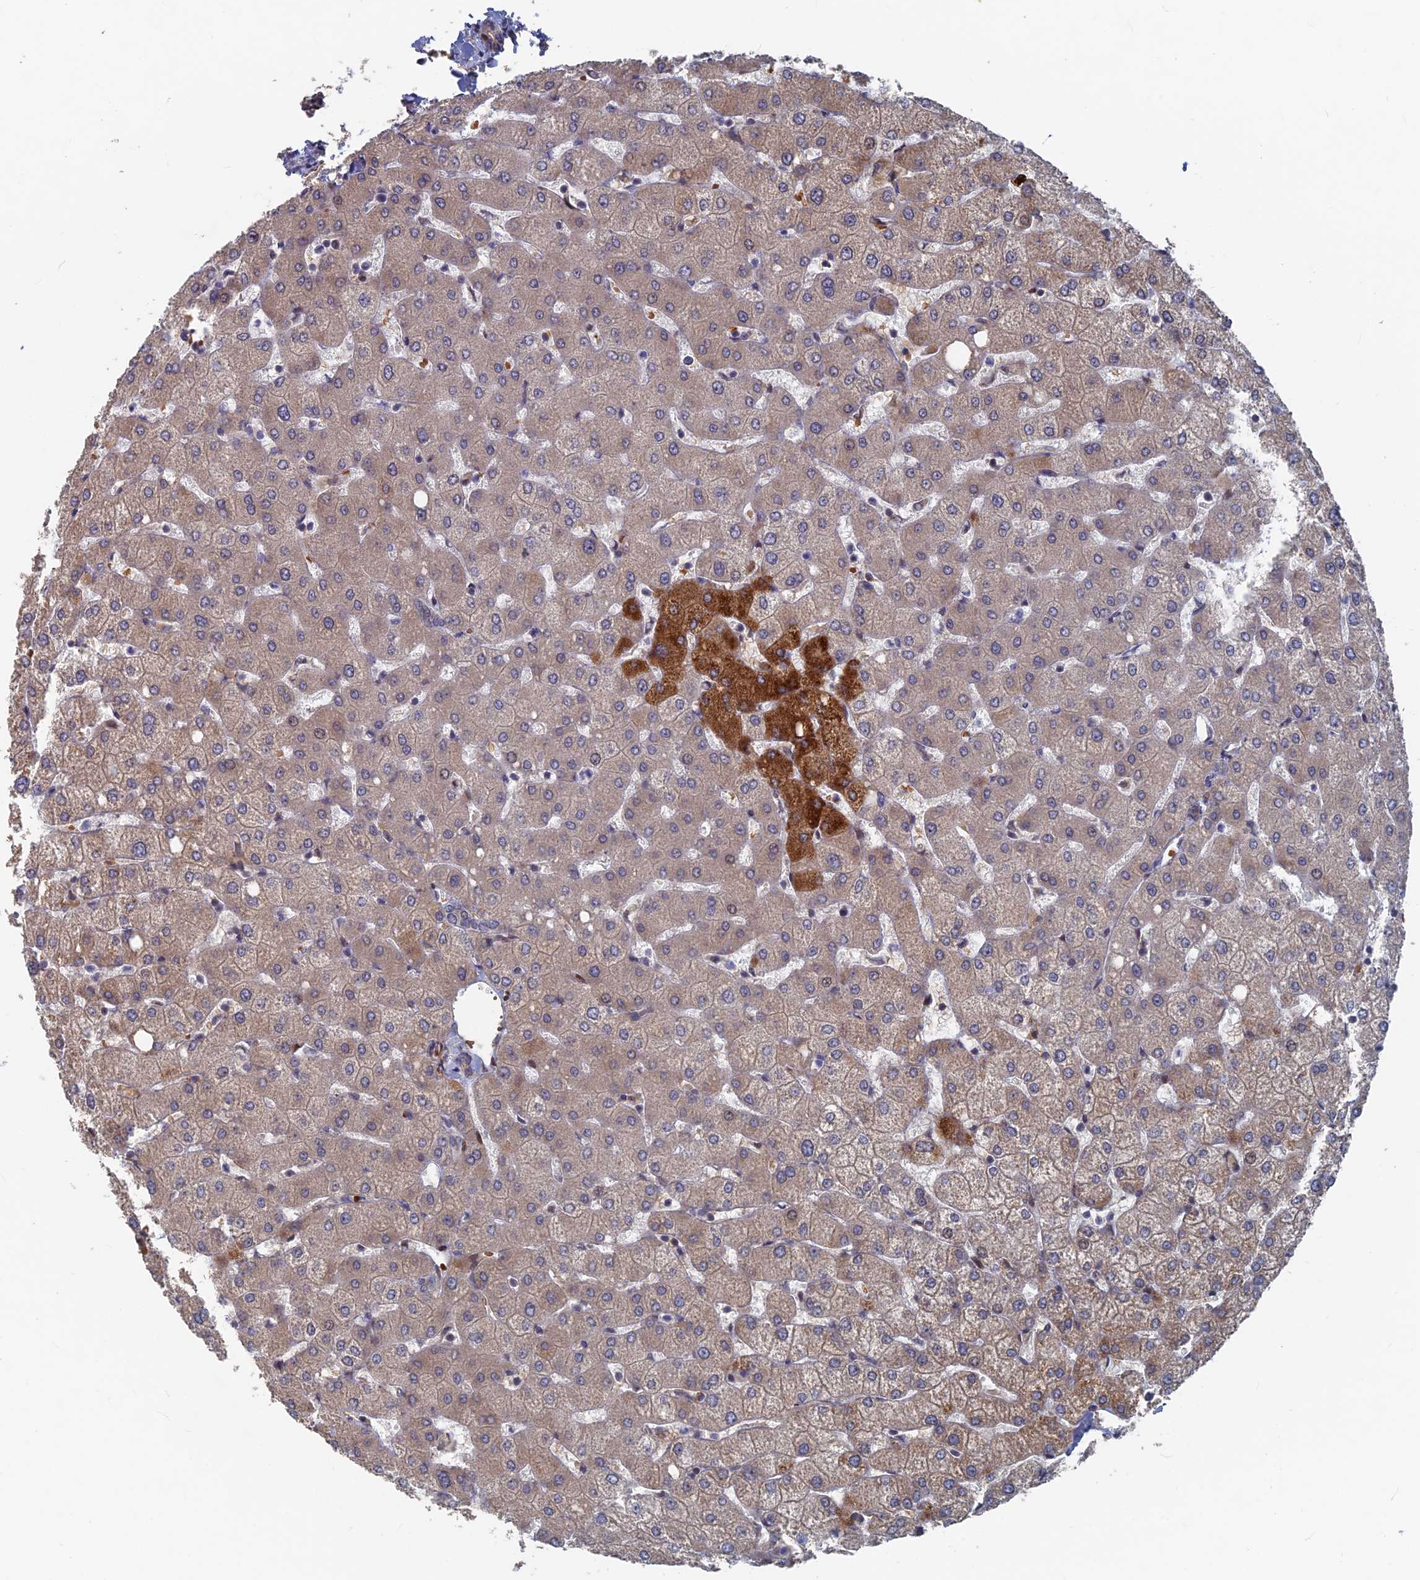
{"staining": {"intensity": "negative", "quantity": "none", "location": "none"}, "tissue": "liver", "cell_type": "Cholangiocytes", "image_type": "normal", "snomed": [{"axis": "morphology", "description": "Normal tissue, NOS"}, {"axis": "topography", "description": "Liver"}], "caption": "This is a image of immunohistochemistry staining of benign liver, which shows no positivity in cholangiocytes. (Brightfield microscopy of DAB IHC at high magnification).", "gene": "SH3D21", "patient": {"sex": "female", "age": 54}}